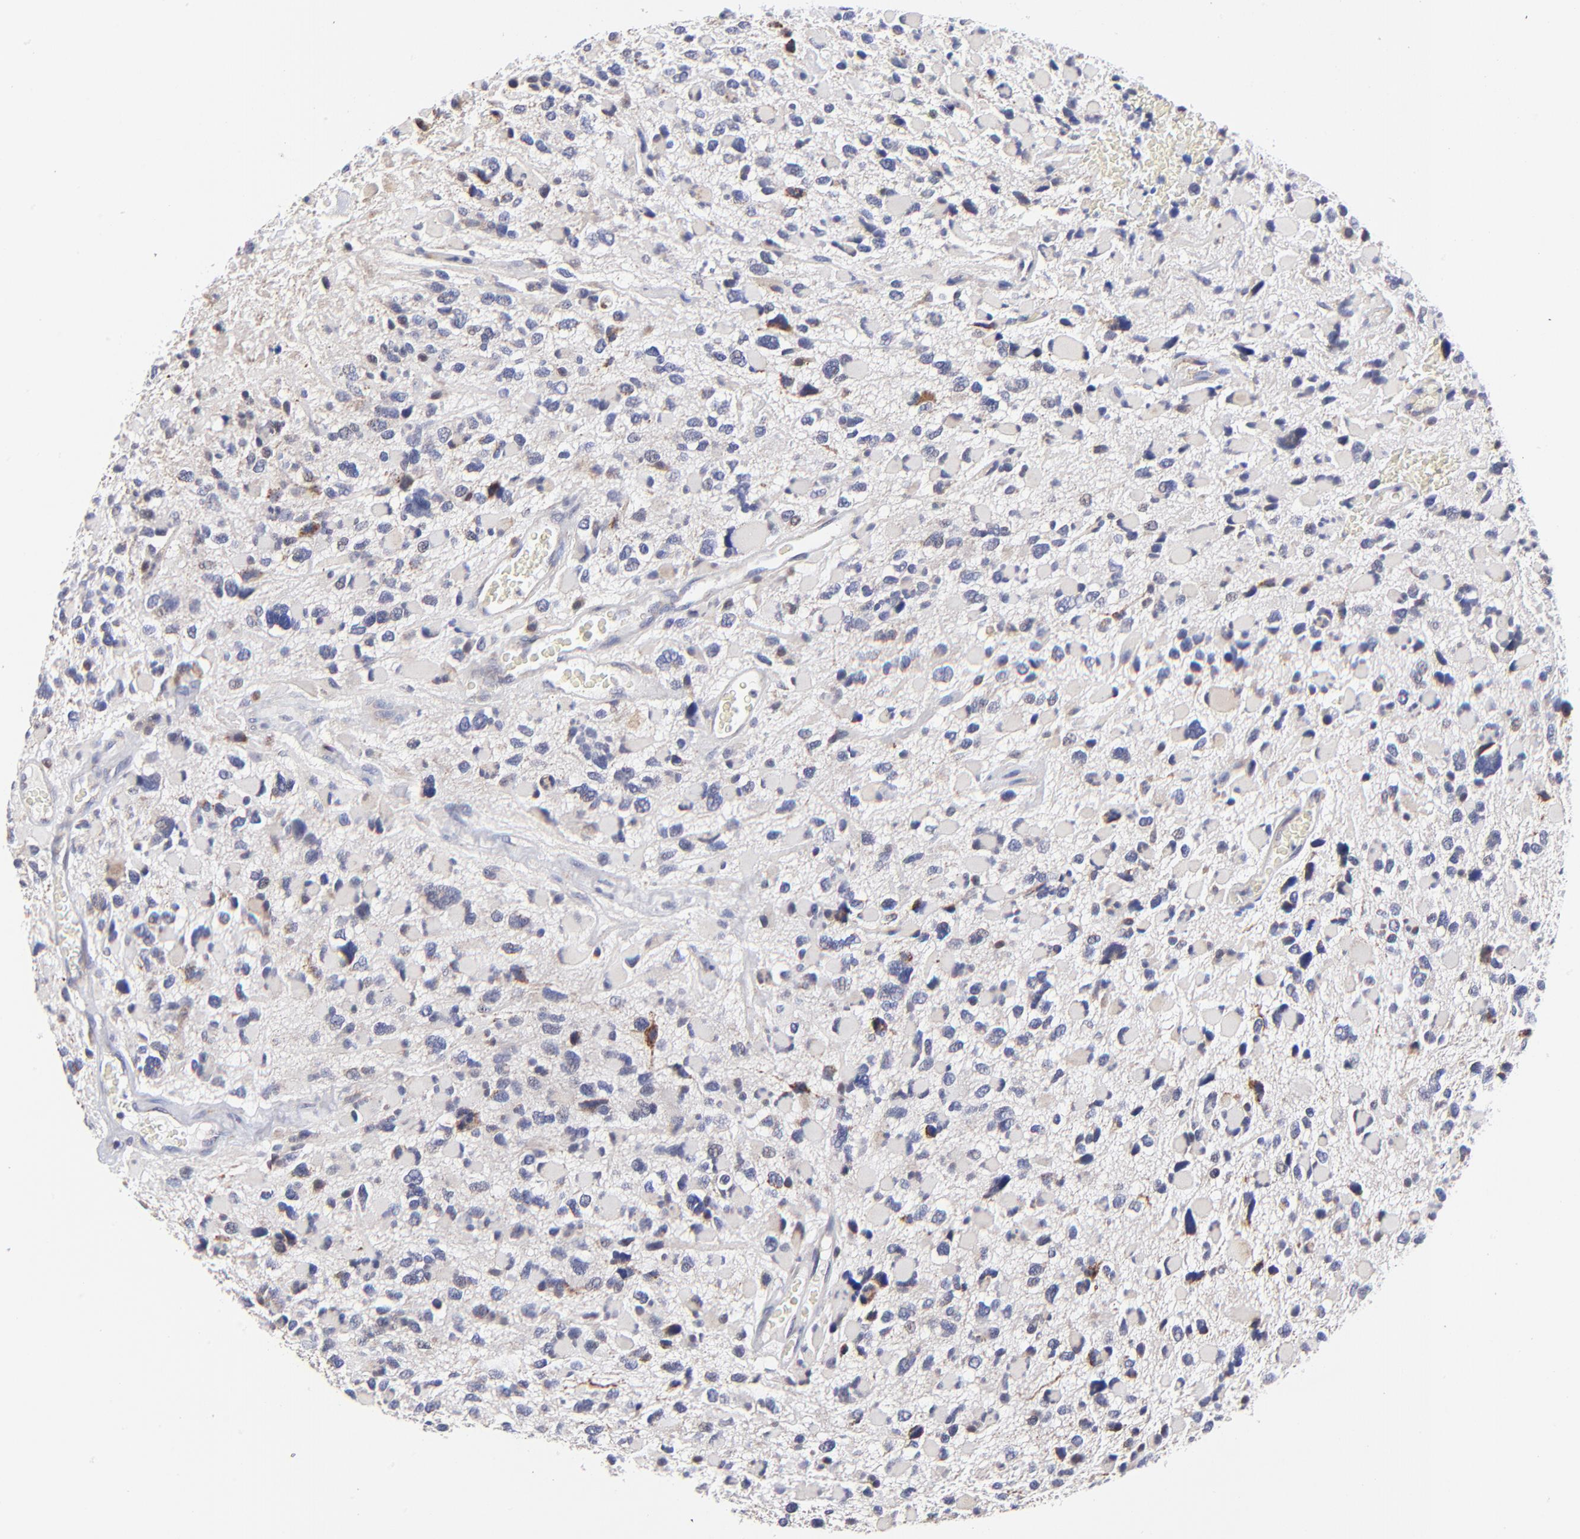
{"staining": {"intensity": "negative", "quantity": "none", "location": "none"}, "tissue": "glioma", "cell_type": "Tumor cells", "image_type": "cancer", "snomed": [{"axis": "morphology", "description": "Glioma, malignant, High grade"}, {"axis": "topography", "description": "Brain"}], "caption": "A high-resolution photomicrograph shows immunohistochemistry (IHC) staining of high-grade glioma (malignant), which displays no significant expression in tumor cells.", "gene": "FBXL12", "patient": {"sex": "female", "age": 37}}